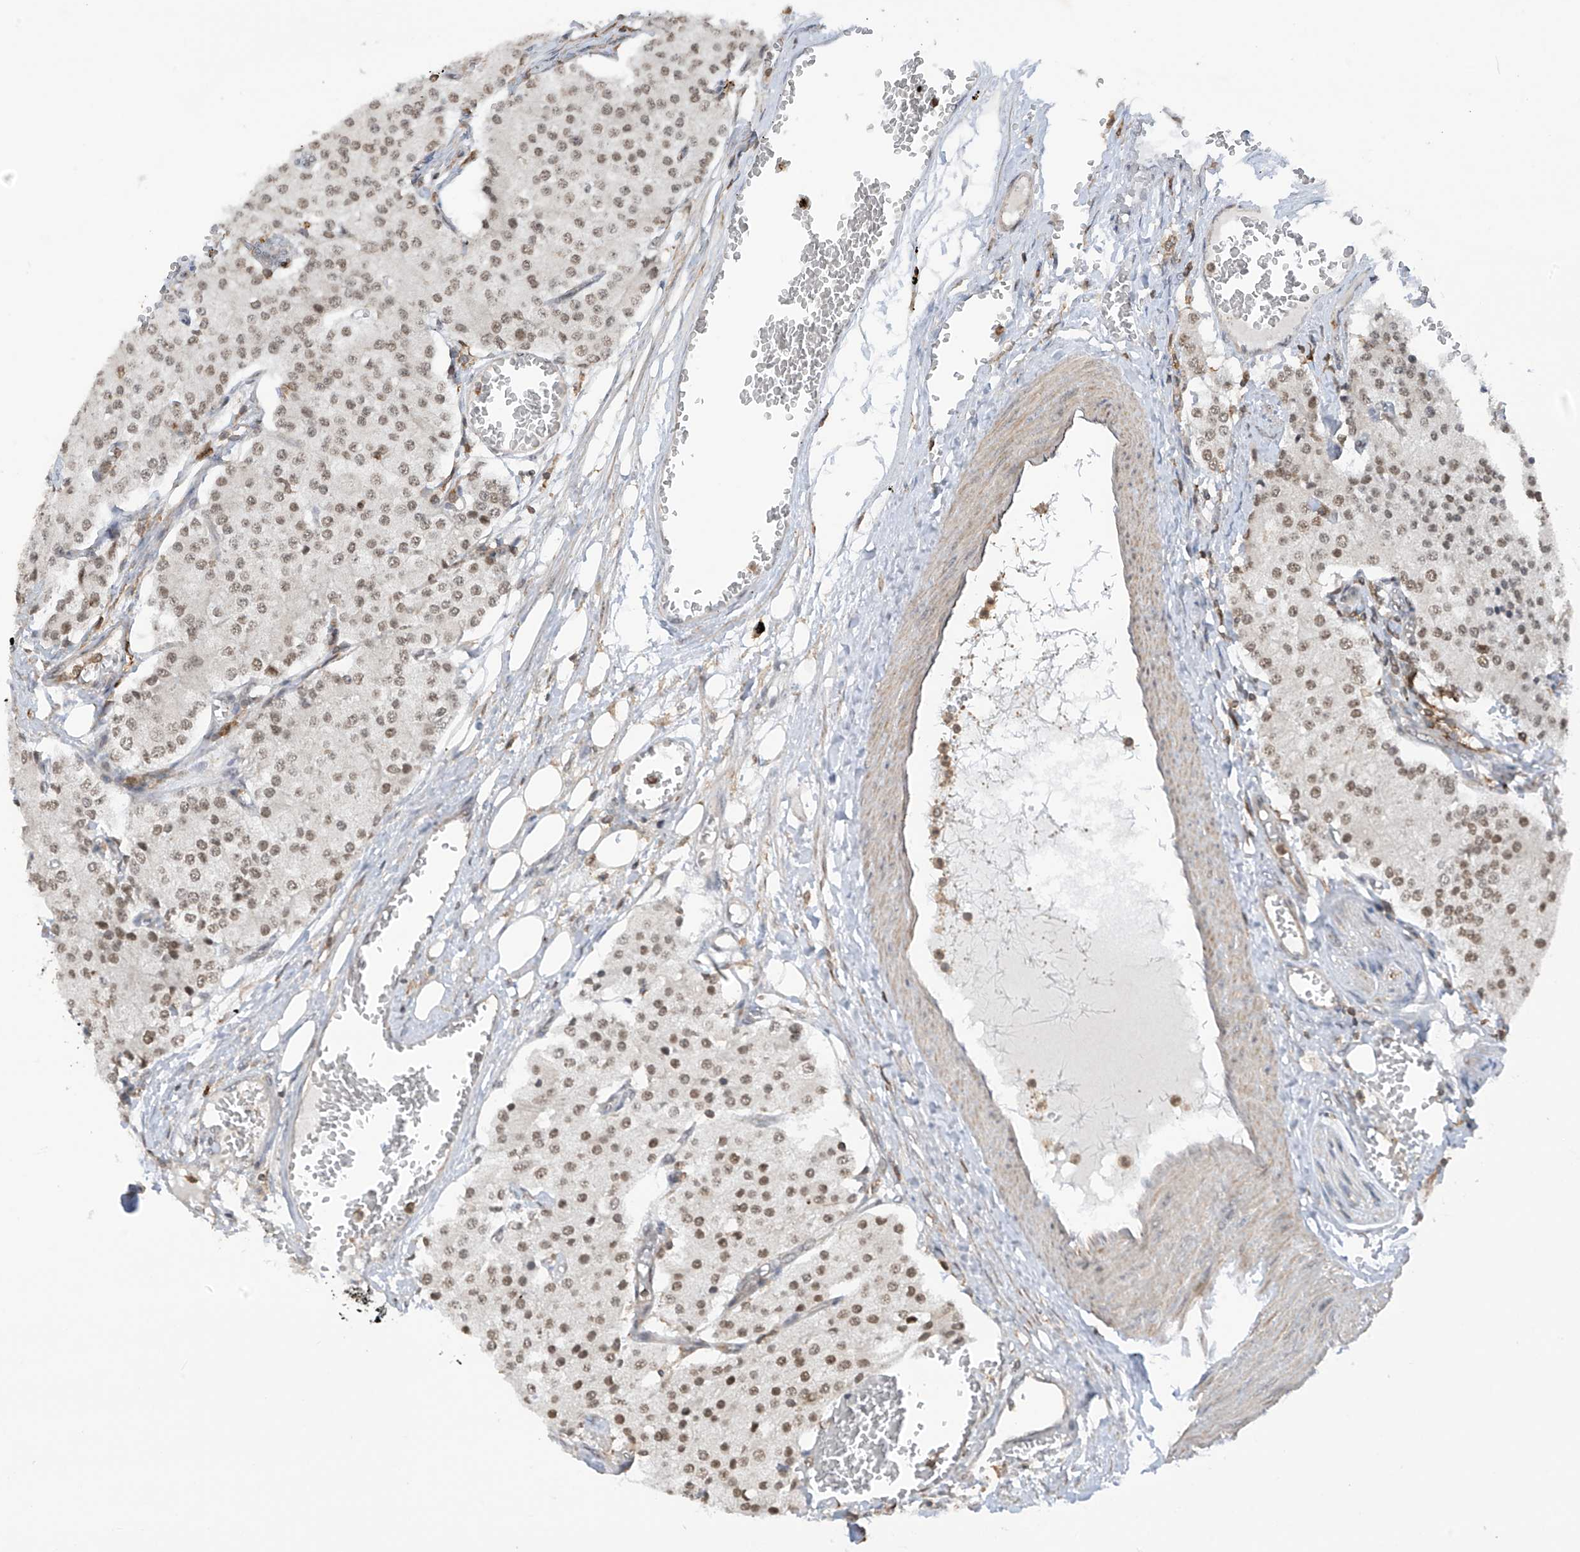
{"staining": {"intensity": "weak", "quantity": "25%-75%", "location": "nuclear"}, "tissue": "carcinoid", "cell_type": "Tumor cells", "image_type": "cancer", "snomed": [{"axis": "morphology", "description": "Carcinoid, malignant, NOS"}, {"axis": "topography", "description": "Colon"}], "caption": "IHC staining of carcinoid, which demonstrates low levels of weak nuclear staining in approximately 25%-75% of tumor cells indicating weak nuclear protein positivity. The staining was performed using DAB (3,3'-diaminobenzidine) (brown) for protein detection and nuclei were counterstained in hematoxylin (blue).", "gene": "REPIN1", "patient": {"sex": "female", "age": 52}}